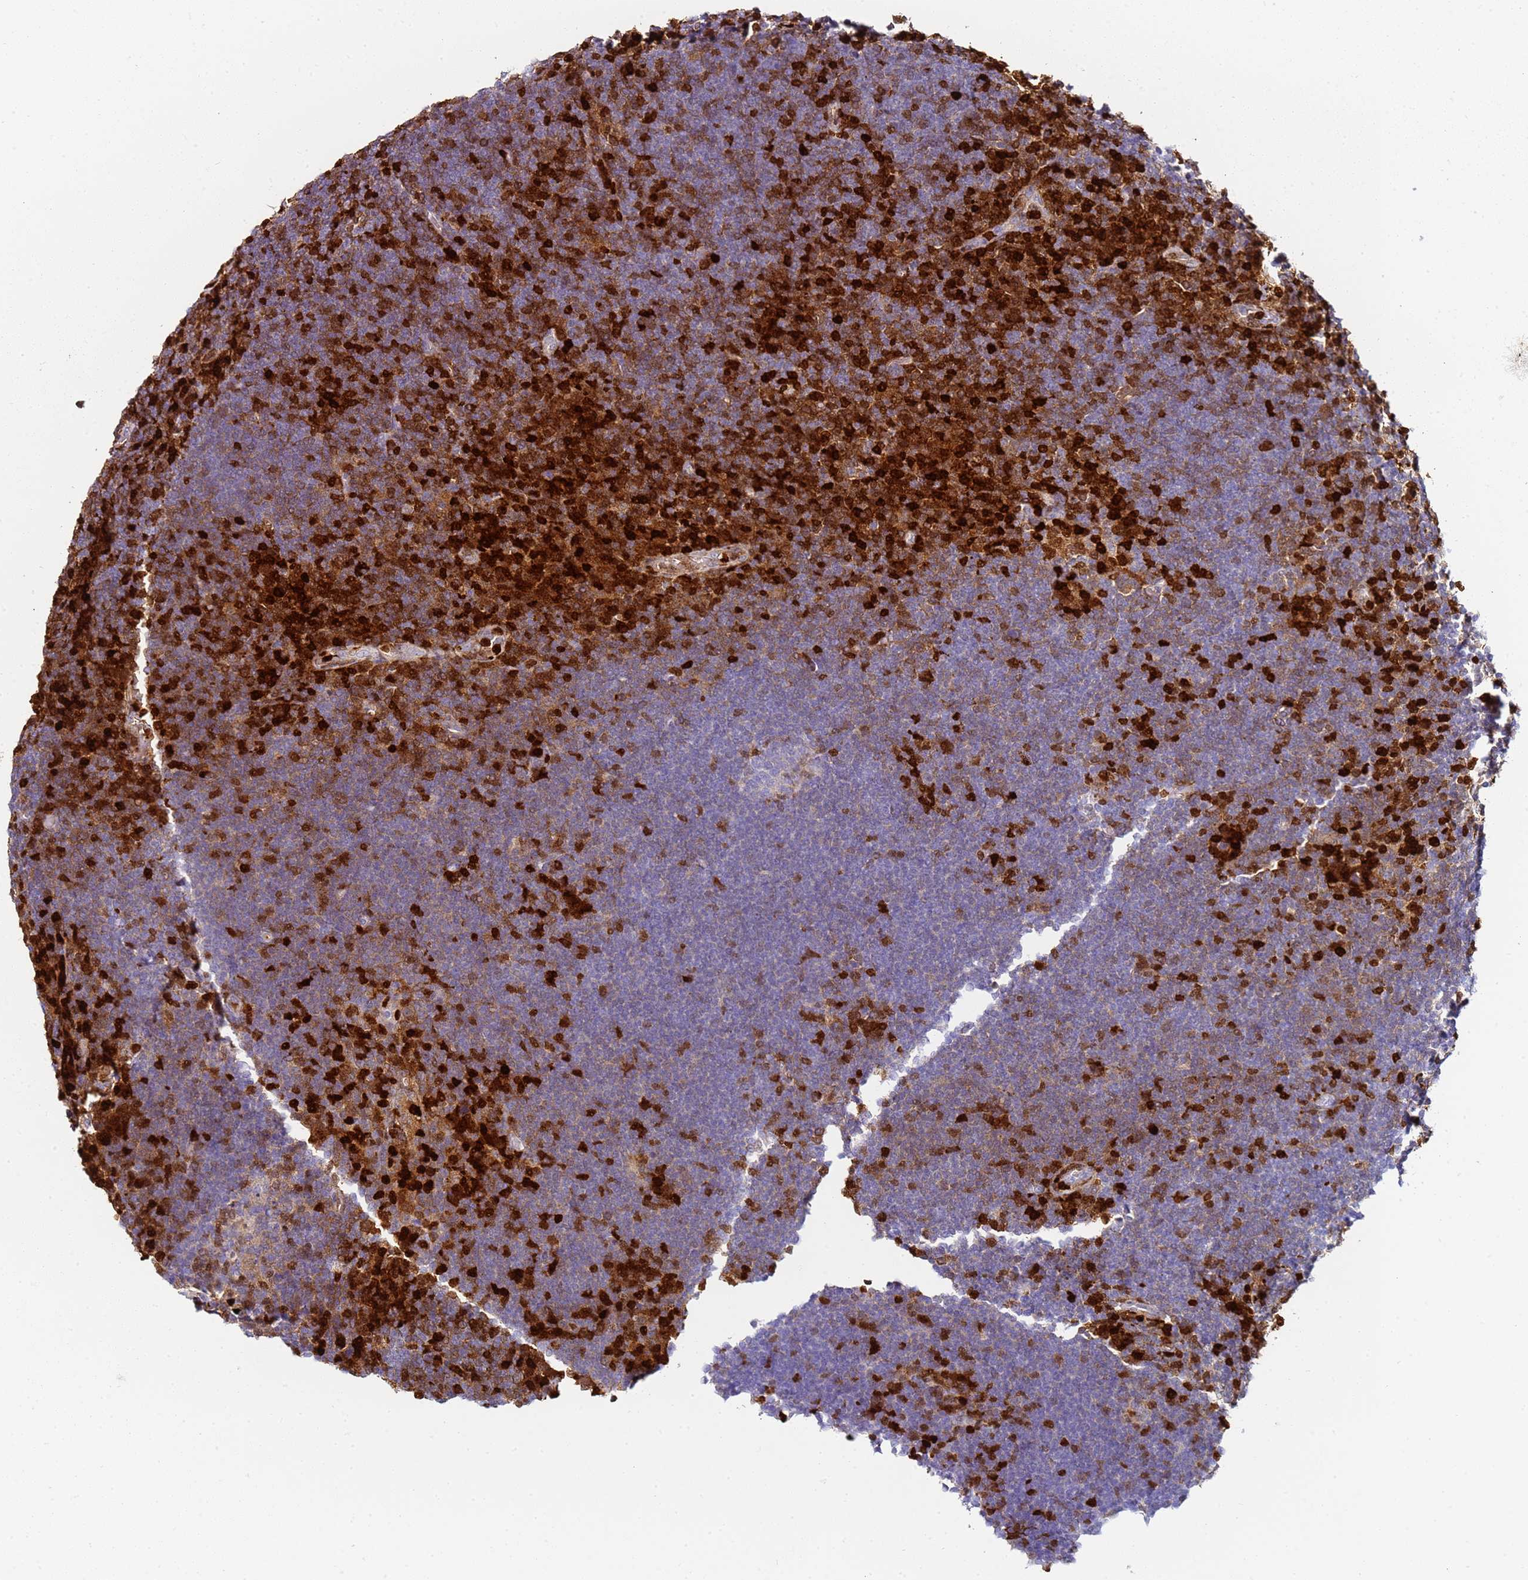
{"staining": {"intensity": "negative", "quantity": "none", "location": "none"}, "tissue": "lymphoma", "cell_type": "Tumor cells", "image_type": "cancer", "snomed": [{"axis": "morphology", "description": "Hodgkin's disease, NOS"}, {"axis": "topography", "description": "Lymph node"}], "caption": "This is an immunohistochemistry image of lymphoma. There is no positivity in tumor cells.", "gene": "S100A4", "patient": {"sex": "female", "age": 57}}